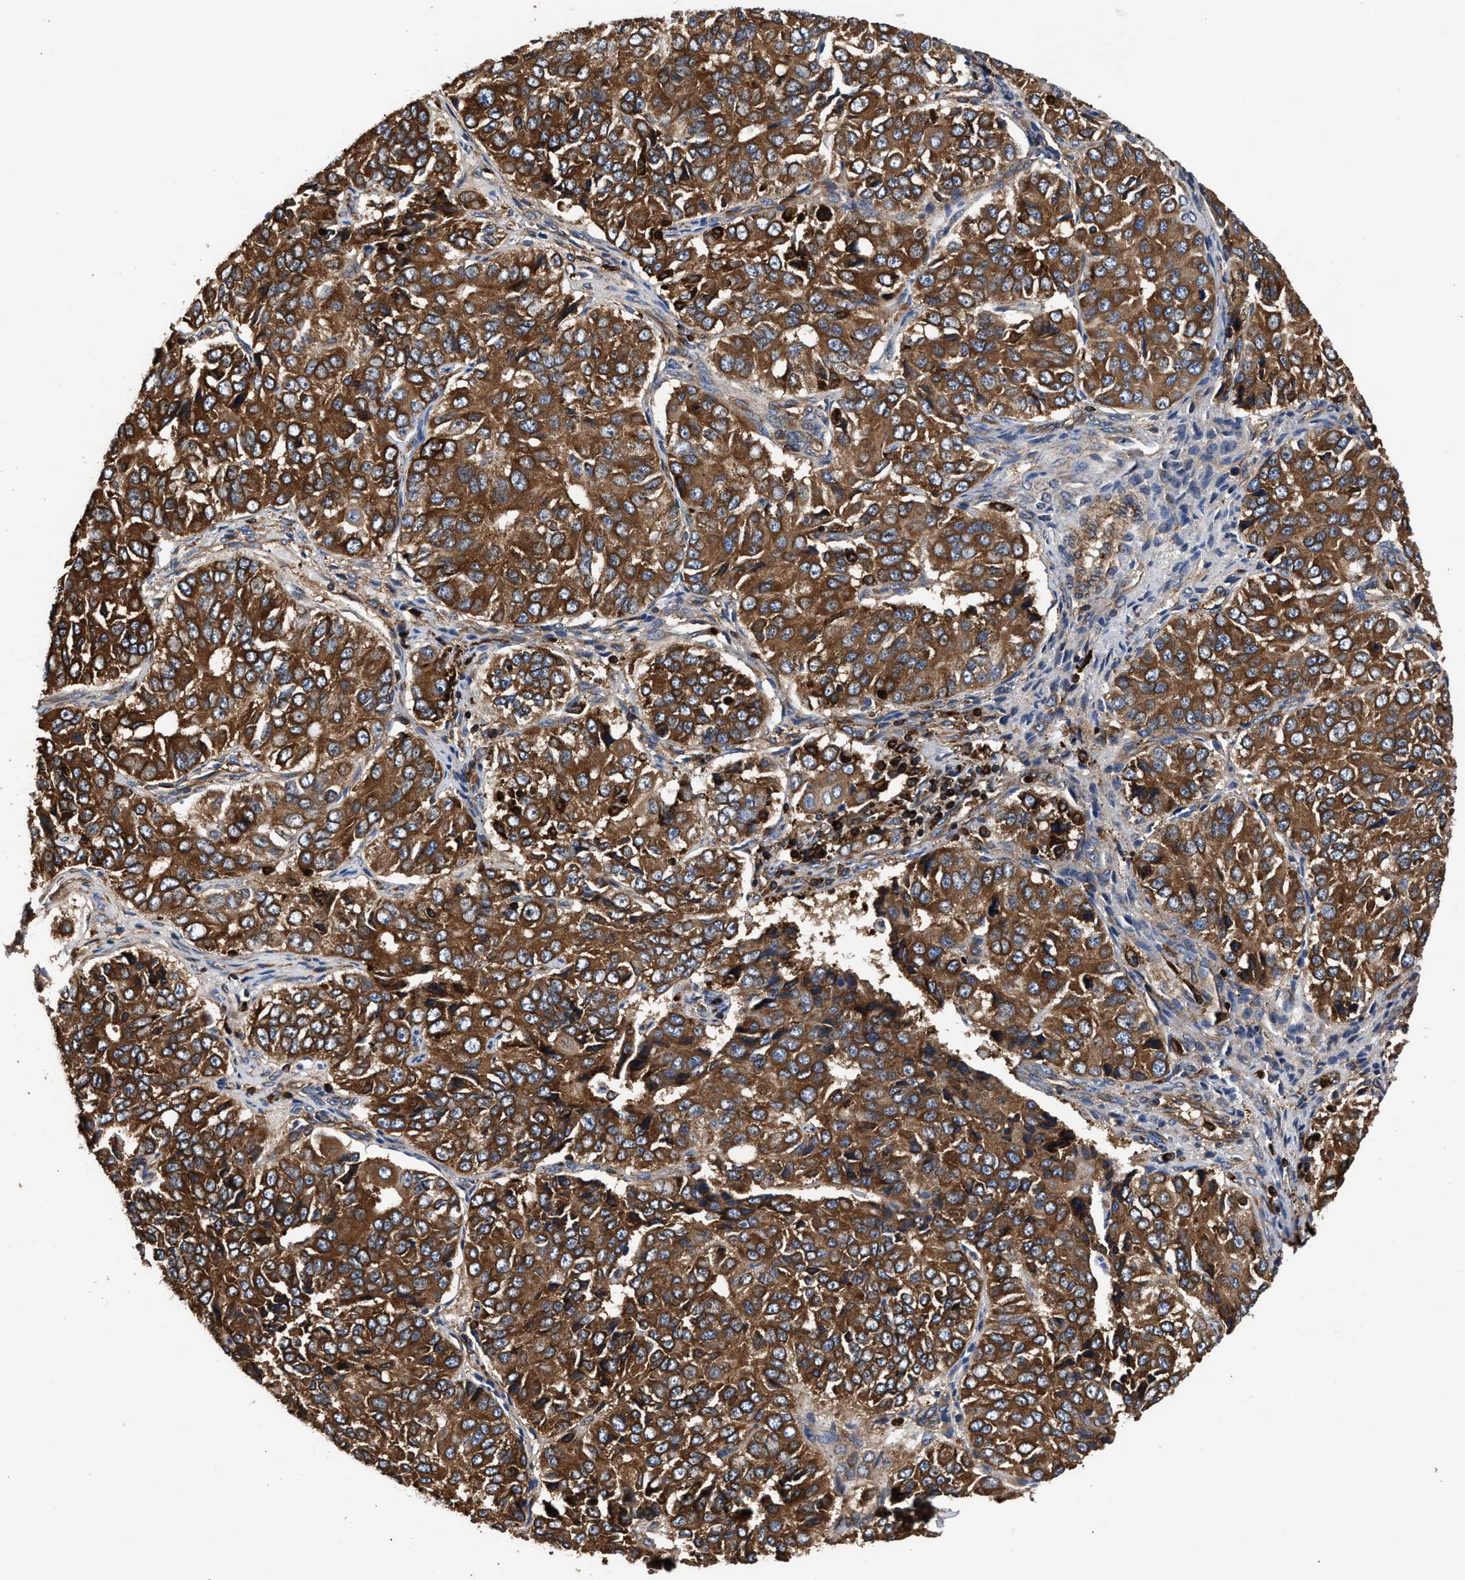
{"staining": {"intensity": "strong", "quantity": ">75%", "location": "cytoplasmic/membranous"}, "tissue": "ovarian cancer", "cell_type": "Tumor cells", "image_type": "cancer", "snomed": [{"axis": "morphology", "description": "Carcinoma, endometroid"}, {"axis": "topography", "description": "Ovary"}], "caption": "Human ovarian cancer (endometroid carcinoma) stained with a protein marker demonstrates strong staining in tumor cells.", "gene": "KYAT1", "patient": {"sex": "female", "age": 51}}